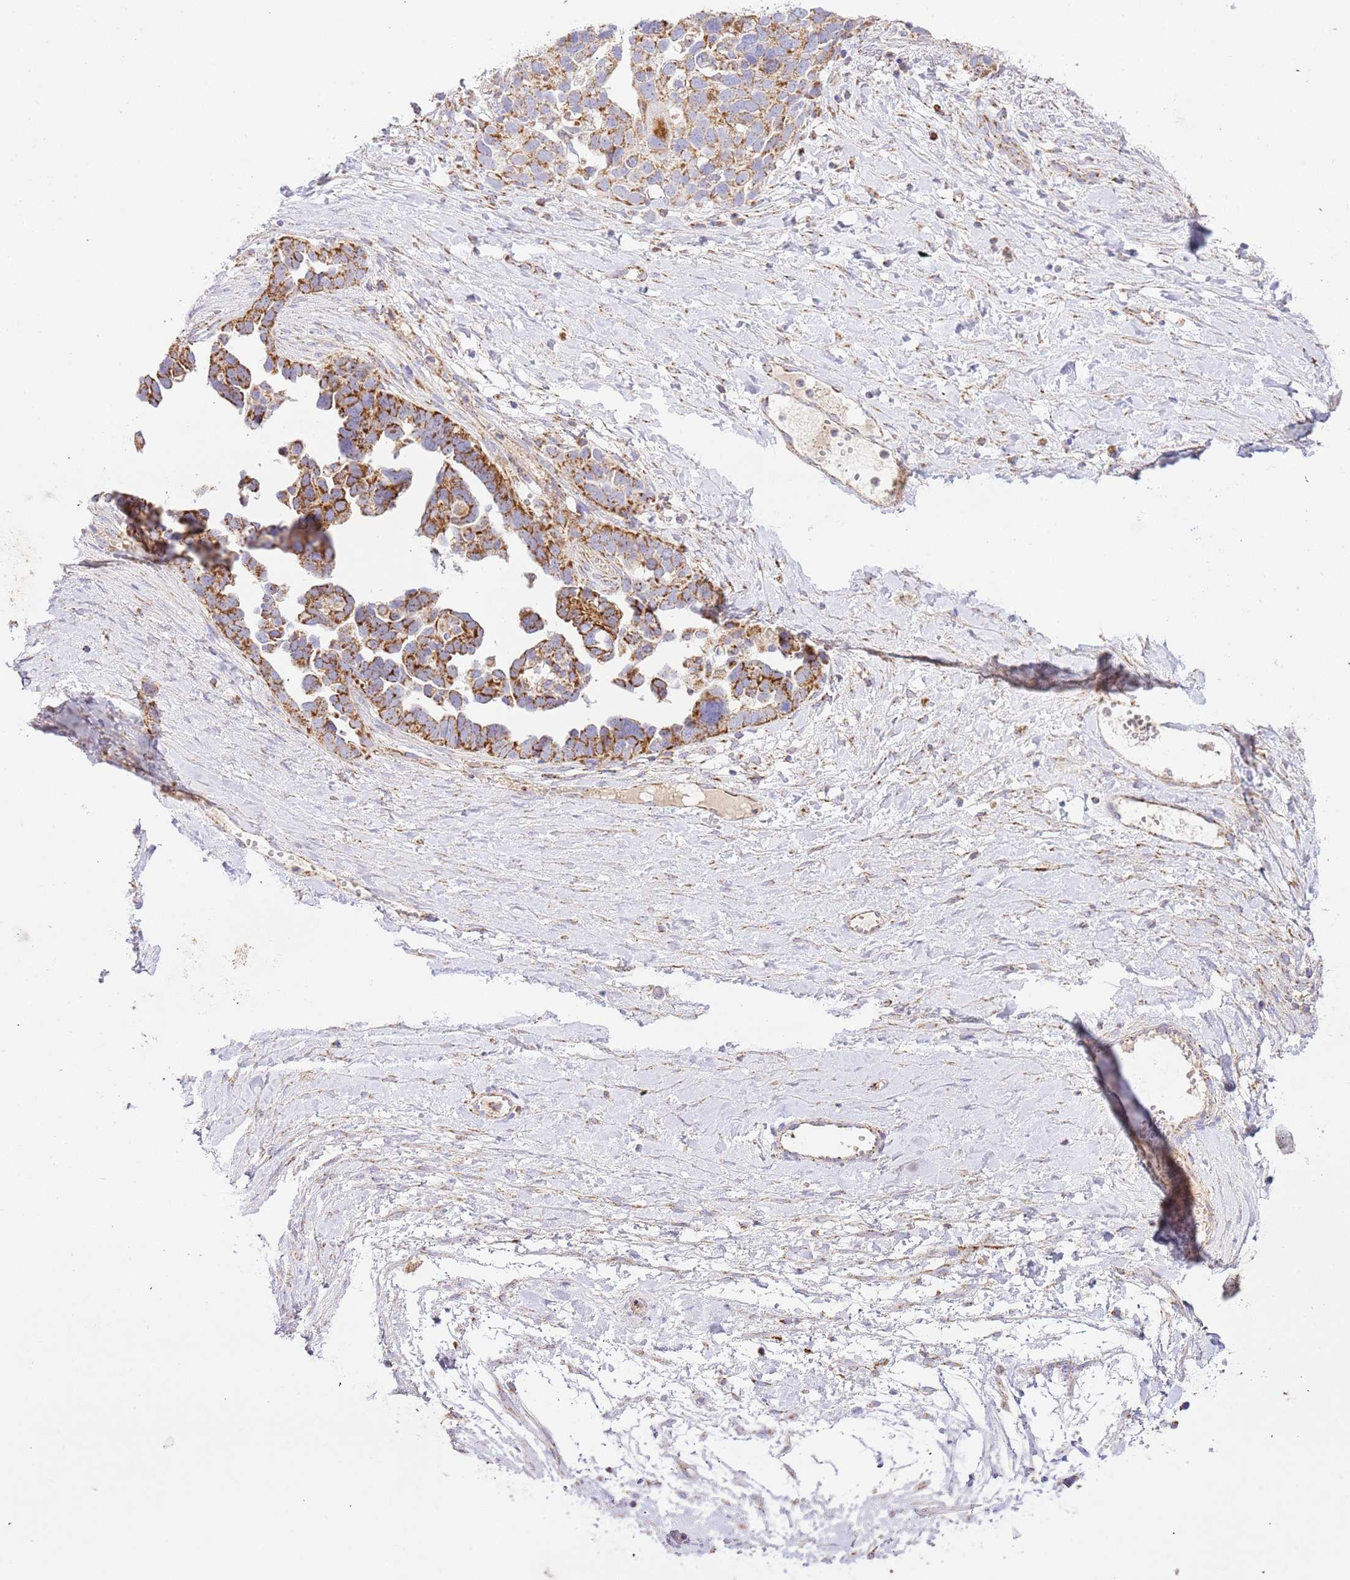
{"staining": {"intensity": "strong", "quantity": ">75%", "location": "cytoplasmic/membranous"}, "tissue": "ovarian cancer", "cell_type": "Tumor cells", "image_type": "cancer", "snomed": [{"axis": "morphology", "description": "Cystadenocarcinoma, serous, NOS"}, {"axis": "topography", "description": "Ovary"}], "caption": "Serous cystadenocarcinoma (ovarian) stained with a protein marker exhibits strong staining in tumor cells.", "gene": "ZBTB39", "patient": {"sex": "female", "age": 54}}